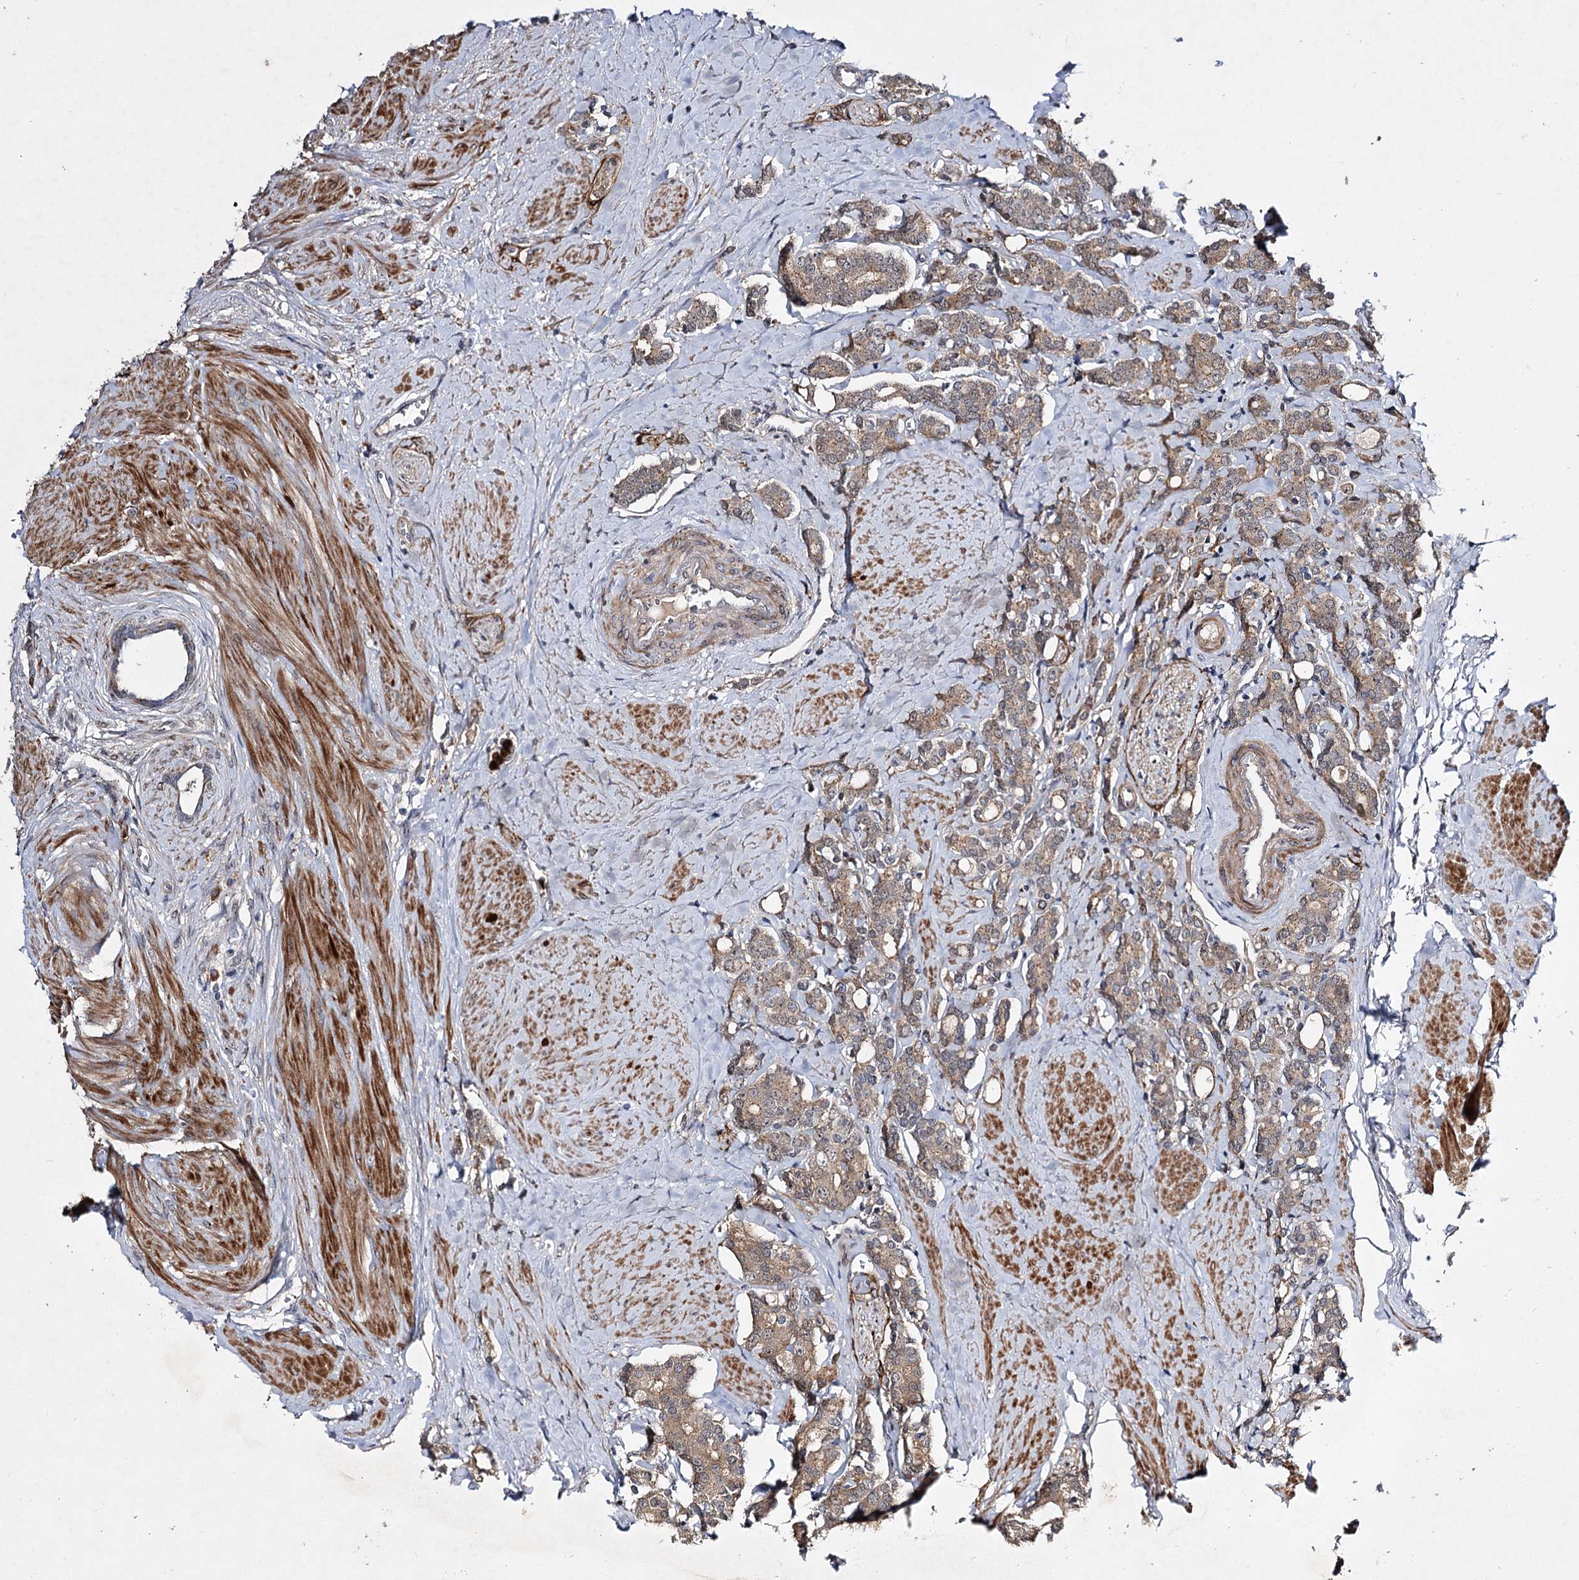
{"staining": {"intensity": "moderate", "quantity": ">75%", "location": "cytoplasmic/membranous"}, "tissue": "prostate cancer", "cell_type": "Tumor cells", "image_type": "cancer", "snomed": [{"axis": "morphology", "description": "Adenocarcinoma, High grade"}, {"axis": "topography", "description": "Prostate"}], "caption": "Immunohistochemical staining of prostate cancer (high-grade adenocarcinoma) demonstrates medium levels of moderate cytoplasmic/membranous expression in approximately >75% of tumor cells. The protein is stained brown, and the nuclei are stained in blue (DAB (3,3'-diaminobenzidine) IHC with brightfield microscopy, high magnification).", "gene": "MINDY3", "patient": {"sex": "male", "age": 62}}